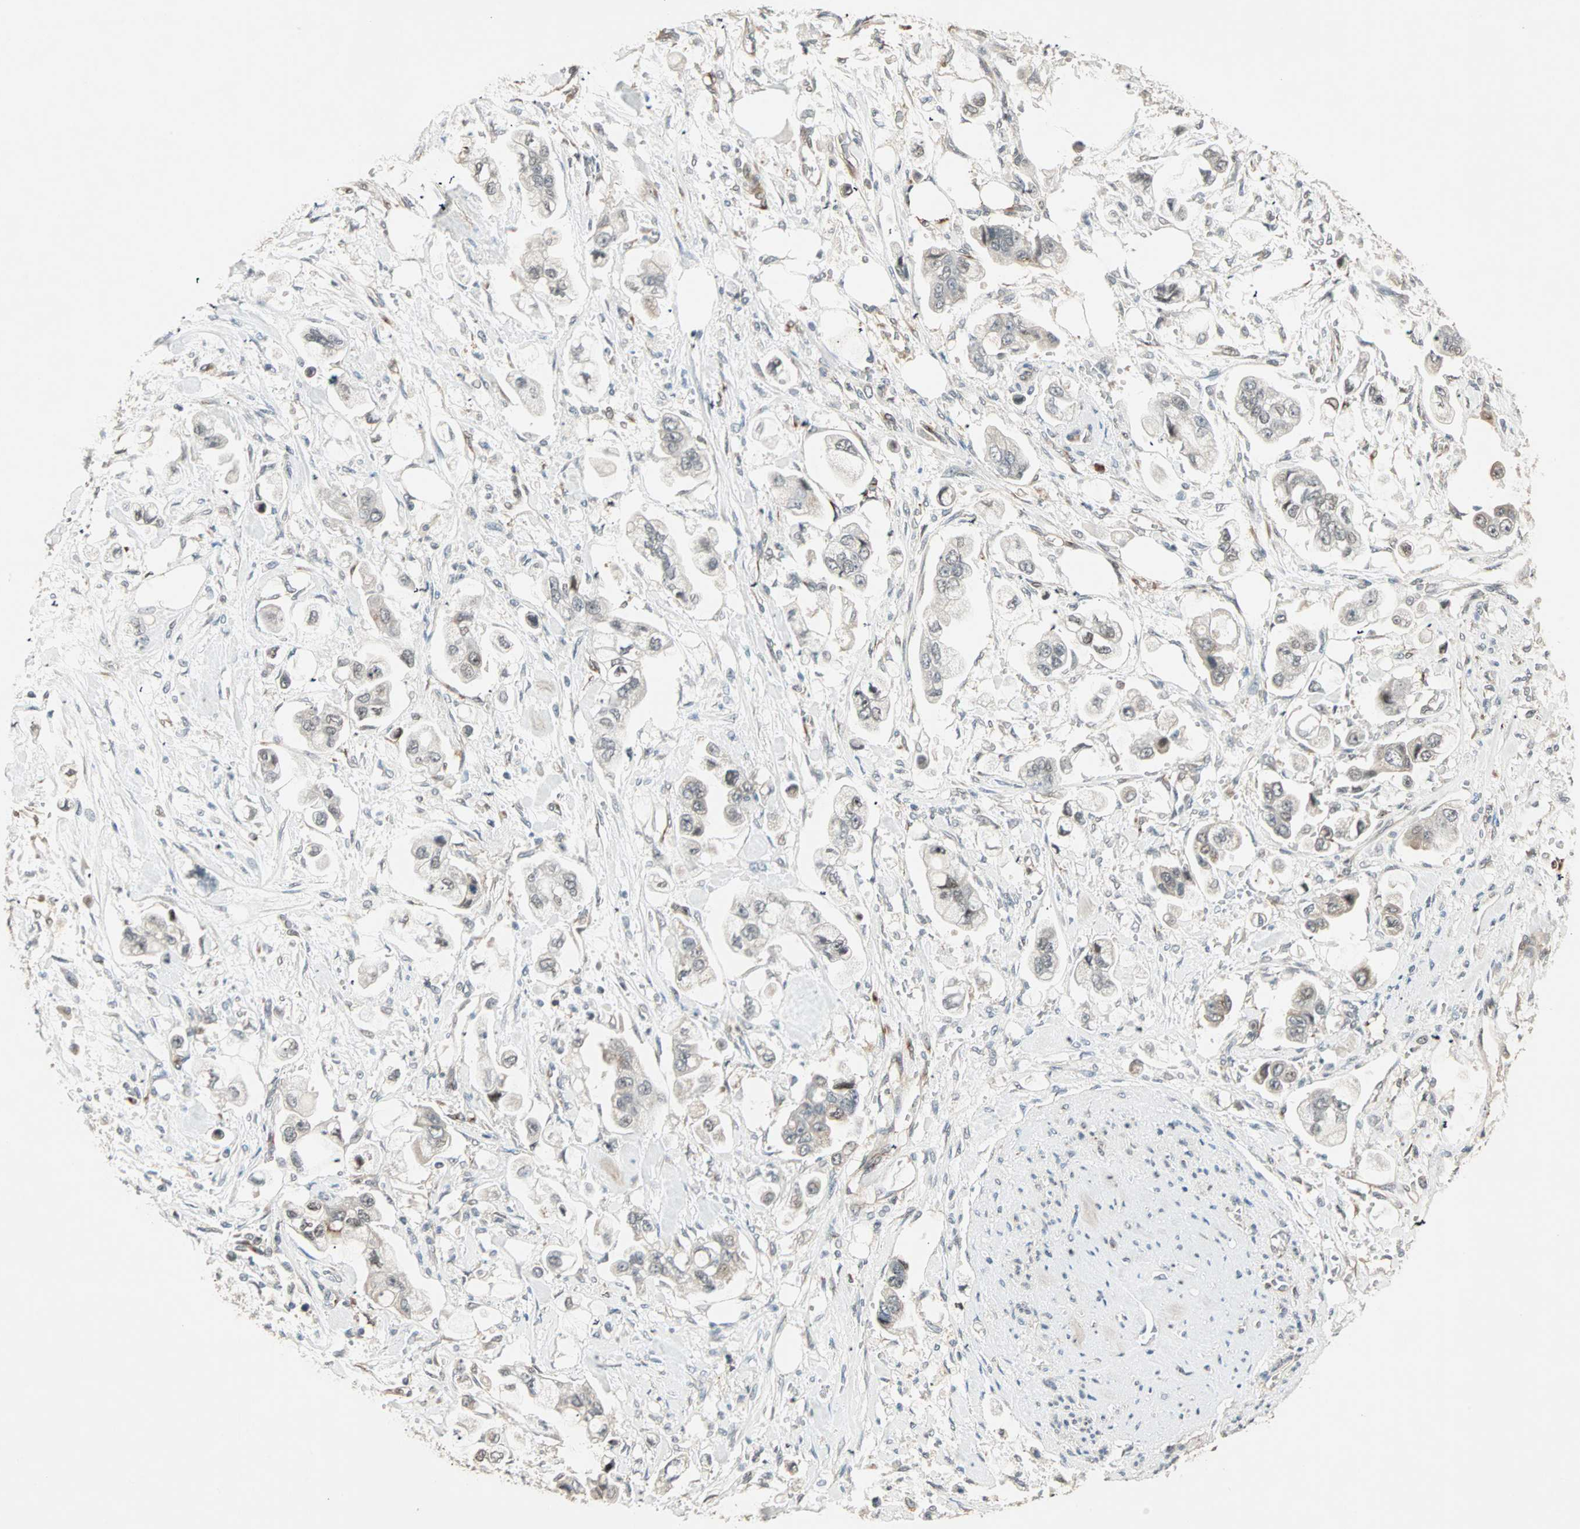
{"staining": {"intensity": "weak", "quantity": "25%-75%", "location": "cytoplasmic/membranous"}, "tissue": "stomach cancer", "cell_type": "Tumor cells", "image_type": "cancer", "snomed": [{"axis": "morphology", "description": "Adenocarcinoma, NOS"}, {"axis": "topography", "description": "Stomach"}], "caption": "High-magnification brightfield microscopy of stomach cancer (adenocarcinoma) stained with DAB (3,3'-diaminobenzidine) (brown) and counterstained with hematoxylin (blue). tumor cells exhibit weak cytoplasmic/membranous staining is seen in approximately25%-75% of cells.", "gene": "PRDM2", "patient": {"sex": "male", "age": 62}}